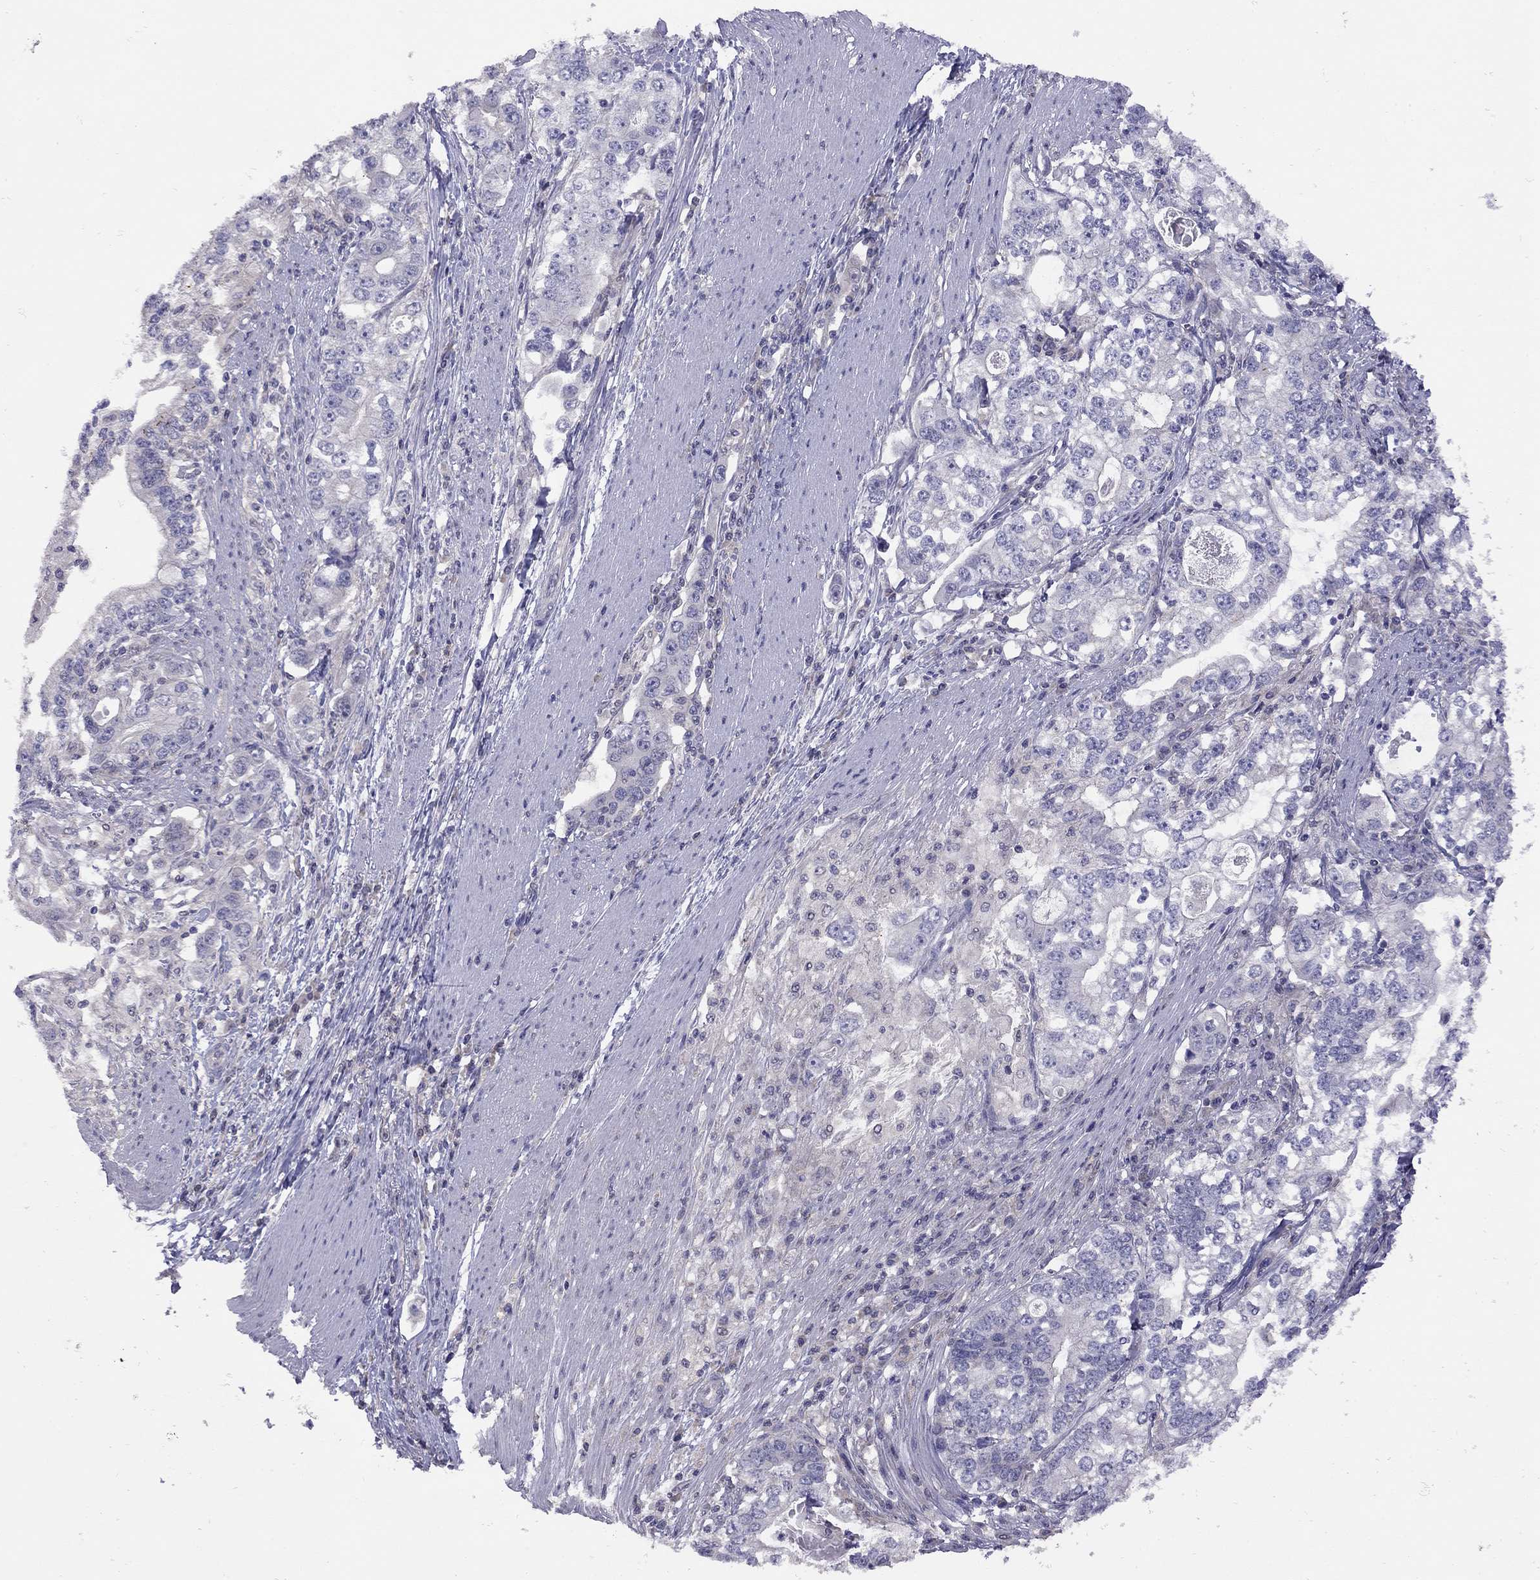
{"staining": {"intensity": "negative", "quantity": "none", "location": "none"}, "tissue": "stomach cancer", "cell_type": "Tumor cells", "image_type": "cancer", "snomed": [{"axis": "morphology", "description": "Adenocarcinoma, NOS"}, {"axis": "topography", "description": "Stomach, lower"}], "caption": "The immunohistochemistry photomicrograph has no significant expression in tumor cells of stomach adenocarcinoma tissue.", "gene": "RTP5", "patient": {"sex": "female", "age": 72}}